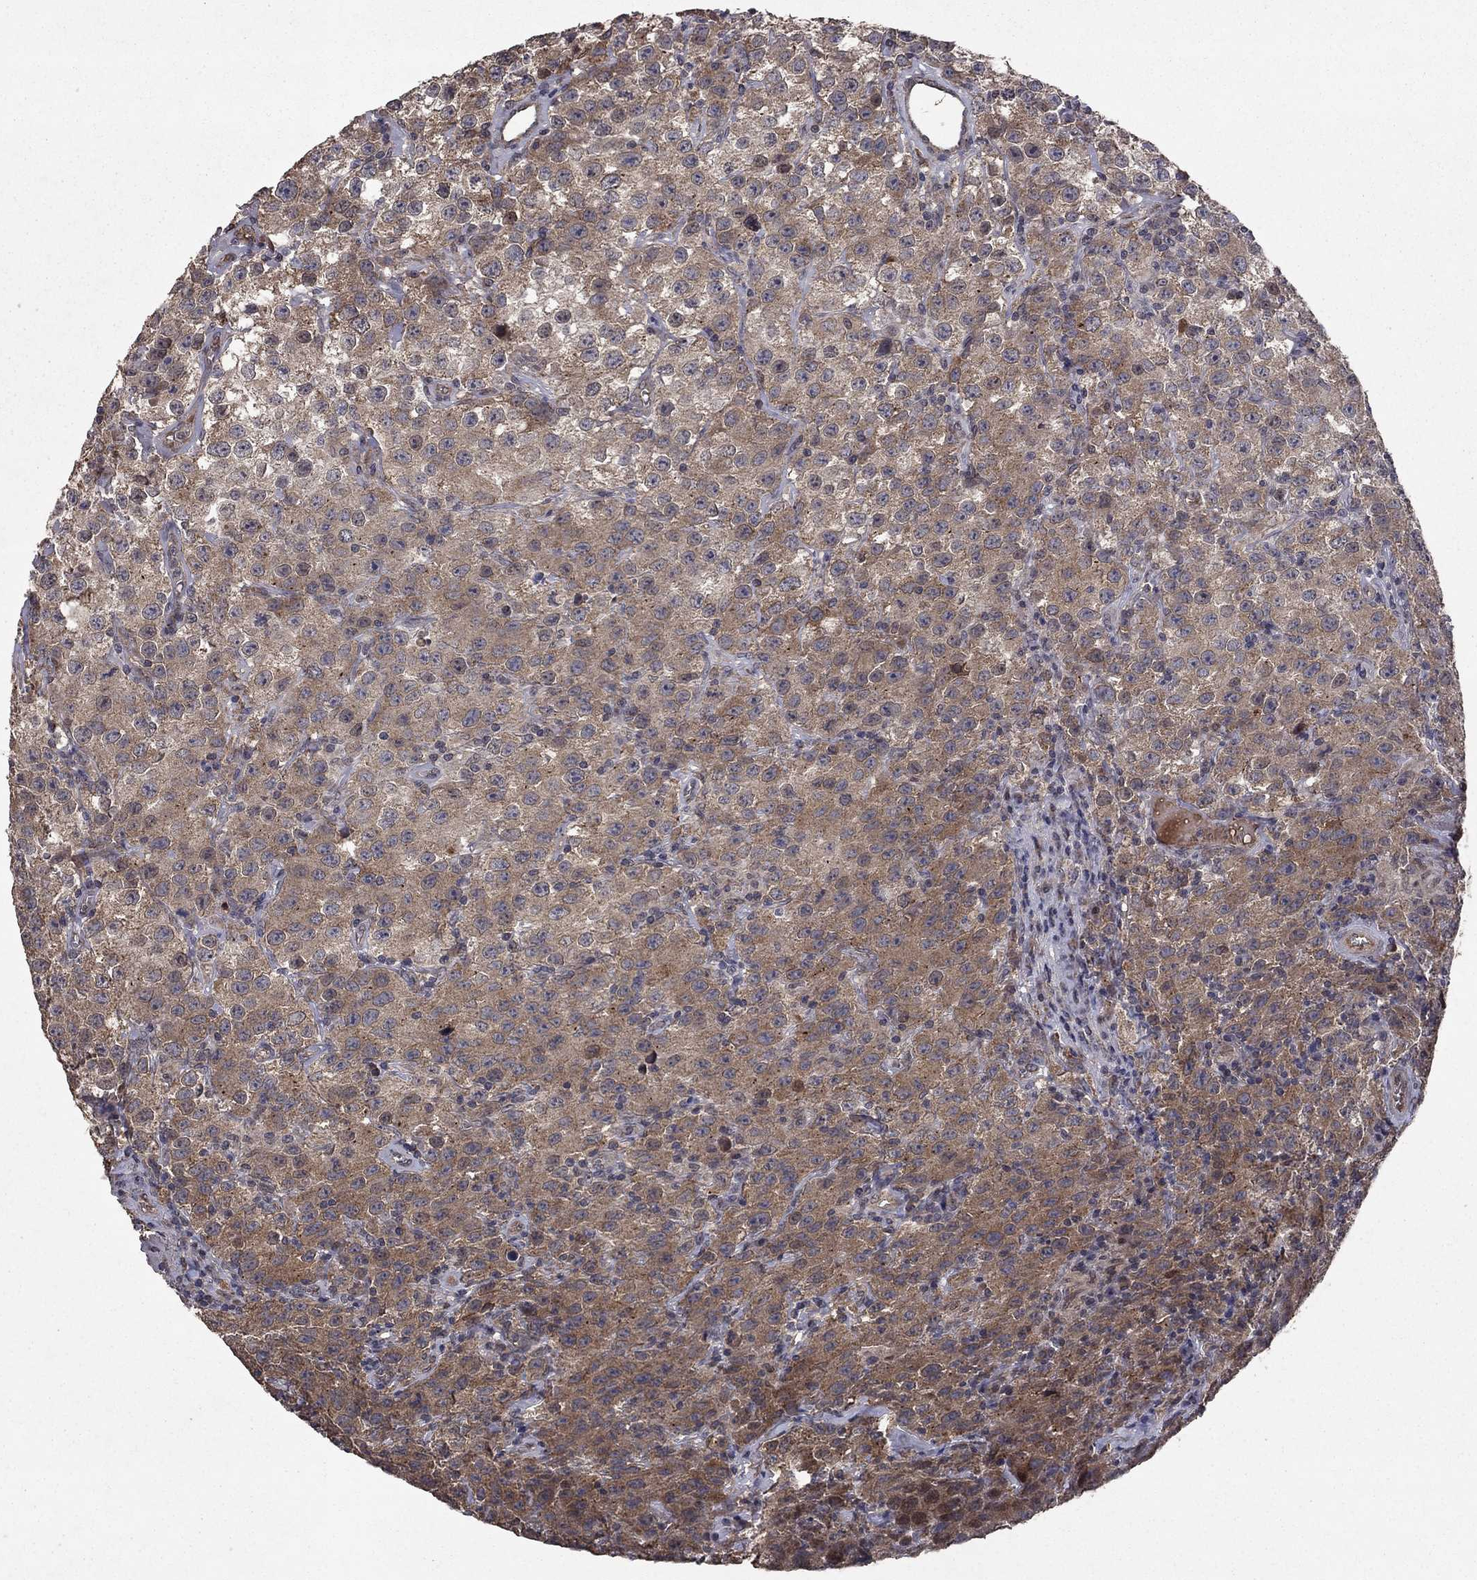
{"staining": {"intensity": "weak", "quantity": ">75%", "location": "cytoplasmic/membranous"}, "tissue": "testis cancer", "cell_type": "Tumor cells", "image_type": "cancer", "snomed": [{"axis": "morphology", "description": "Seminoma, NOS"}, {"axis": "topography", "description": "Testis"}], "caption": "Human testis cancer stained with a brown dye exhibits weak cytoplasmic/membranous positive positivity in approximately >75% of tumor cells.", "gene": "DHRS1", "patient": {"sex": "male", "age": 52}}